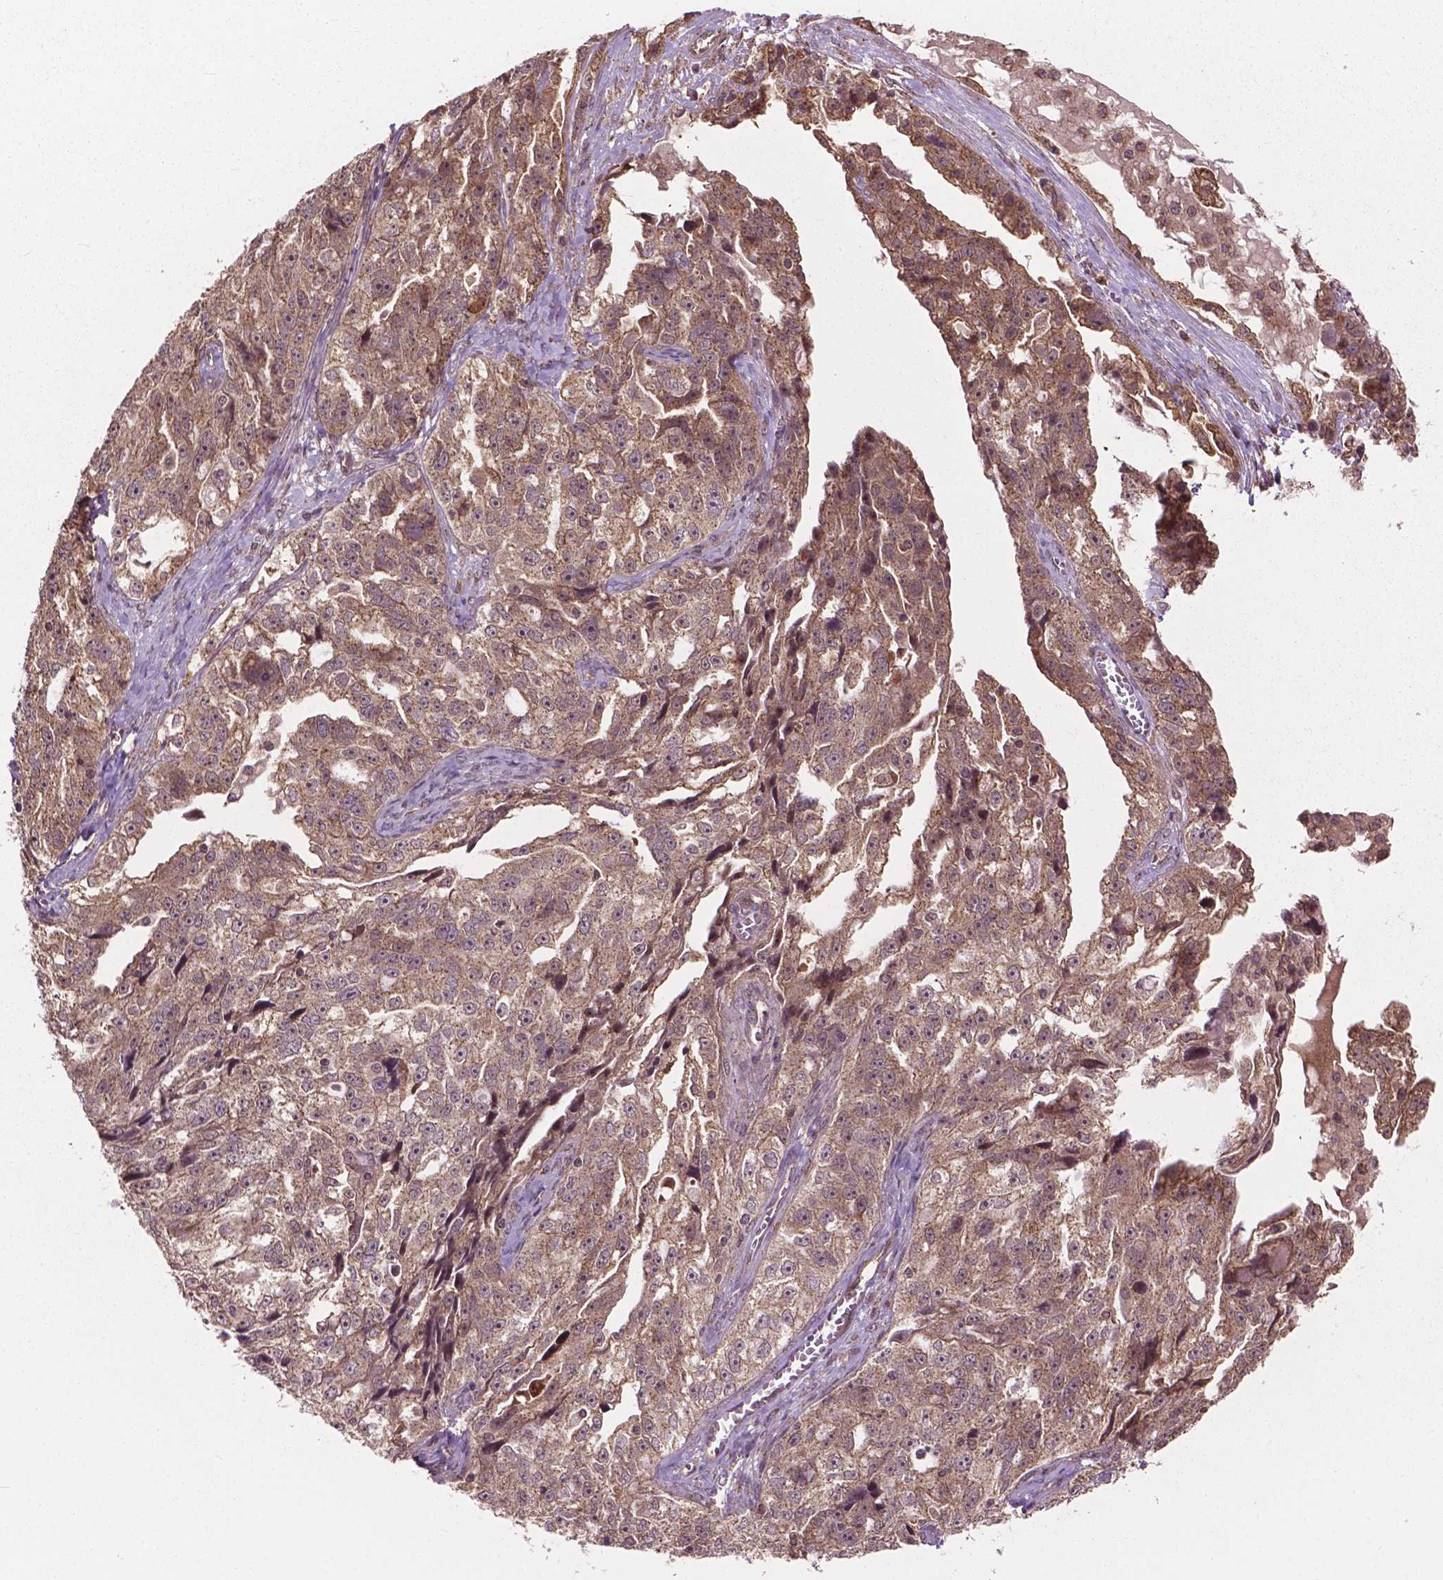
{"staining": {"intensity": "moderate", "quantity": ">75%", "location": "cytoplasmic/membranous"}, "tissue": "ovarian cancer", "cell_type": "Tumor cells", "image_type": "cancer", "snomed": [{"axis": "morphology", "description": "Cystadenocarcinoma, serous, NOS"}, {"axis": "topography", "description": "Ovary"}], "caption": "Human ovarian cancer (serous cystadenocarcinoma) stained with a protein marker displays moderate staining in tumor cells.", "gene": "PPP1CB", "patient": {"sex": "female", "age": 51}}